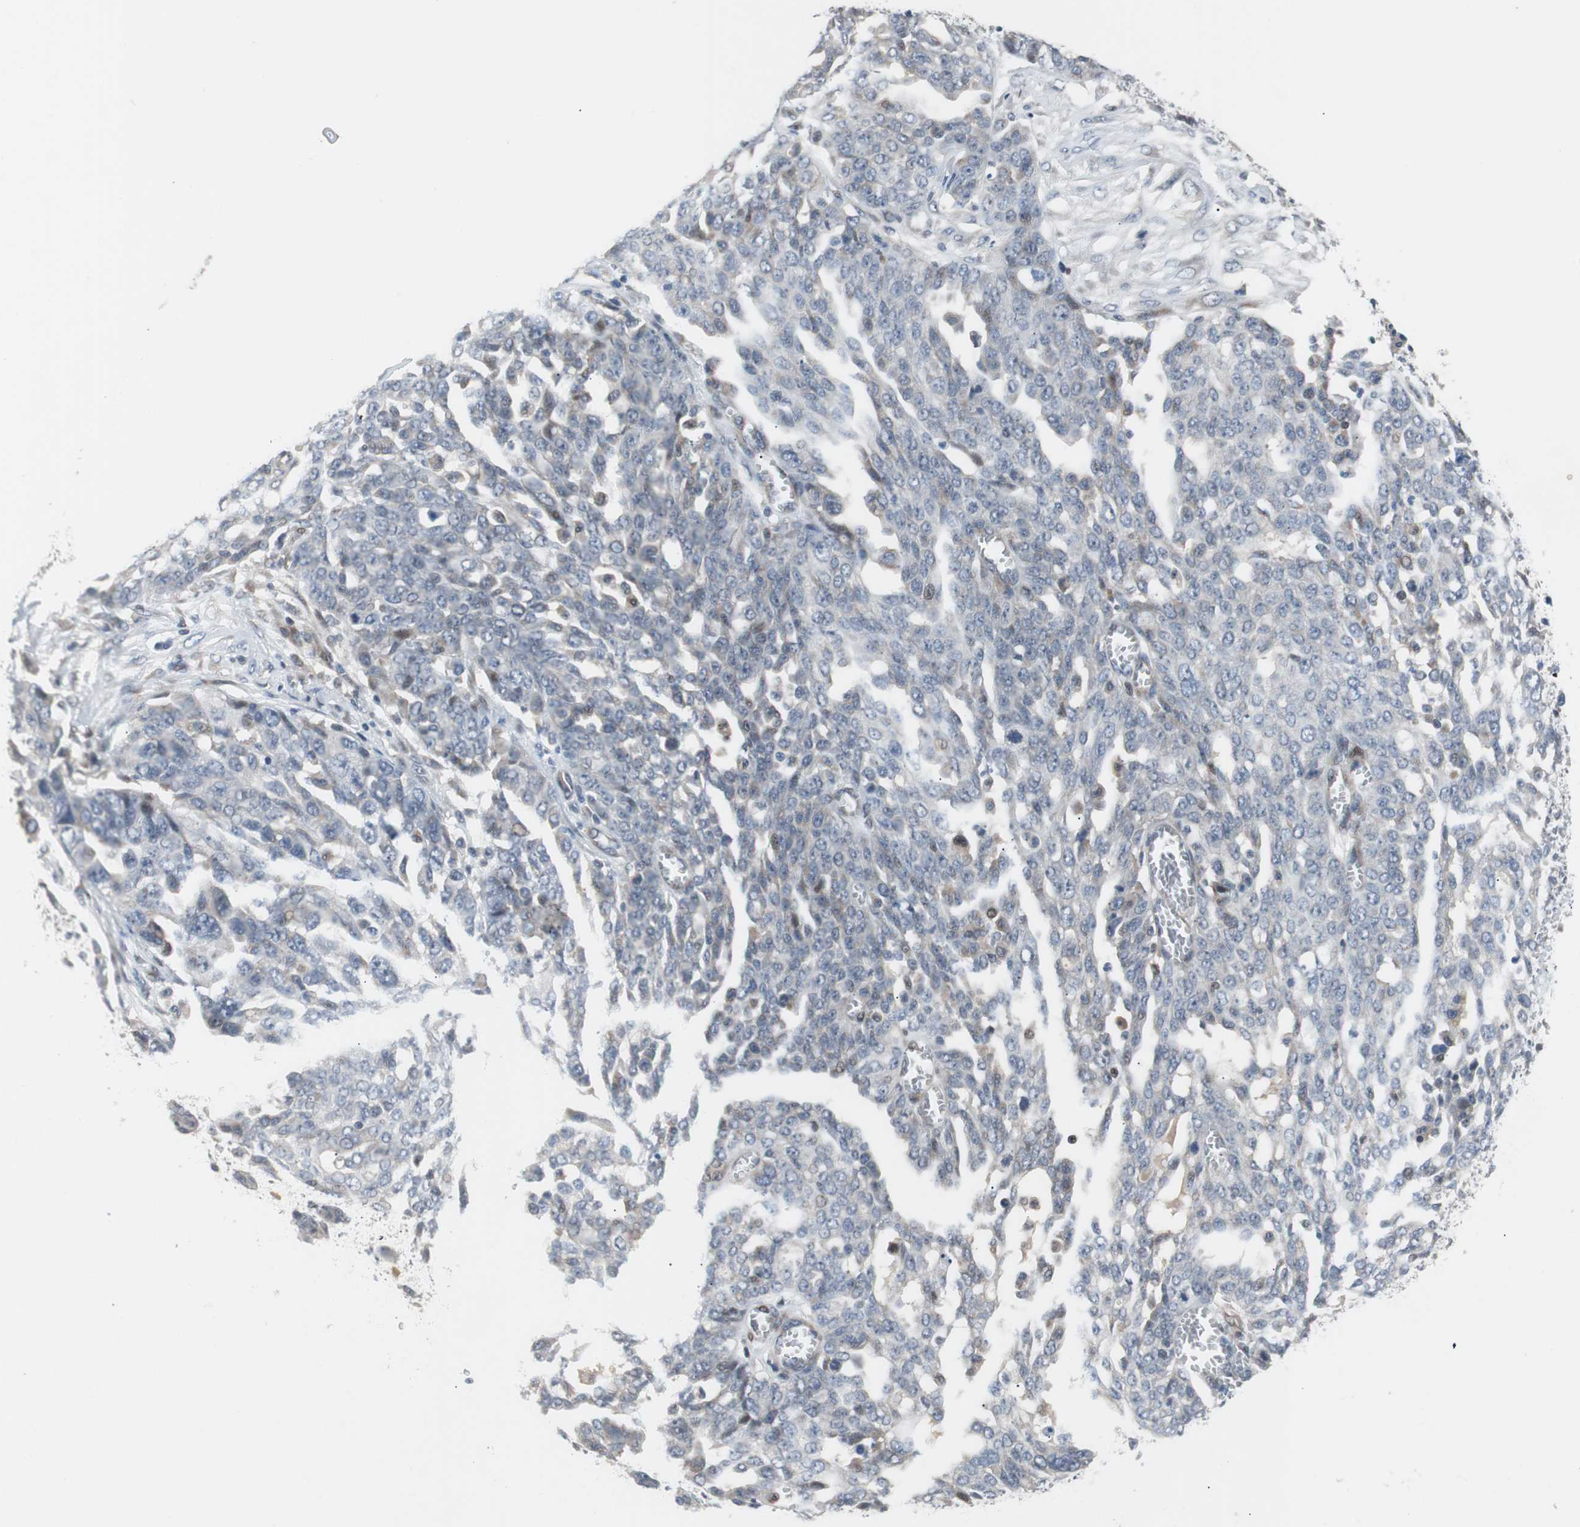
{"staining": {"intensity": "weak", "quantity": "<25%", "location": "nuclear"}, "tissue": "ovarian cancer", "cell_type": "Tumor cells", "image_type": "cancer", "snomed": [{"axis": "morphology", "description": "Cystadenocarcinoma, serous, NOS"}, {"axis": "topography", "description": "Soft tissue"}, {"axis": "topography", "description": "Ovary"}], "caption": "Immunohistochemistry of ovarian cancer reveals no positivity in tumor cells. (DAB (3,3'-diaminobenzidine) immunohistochemistry visualized using brightfield microscopy, high magnification).", "gene": "MAP2K4", "patient": {"sex": "female", "age": 57}}